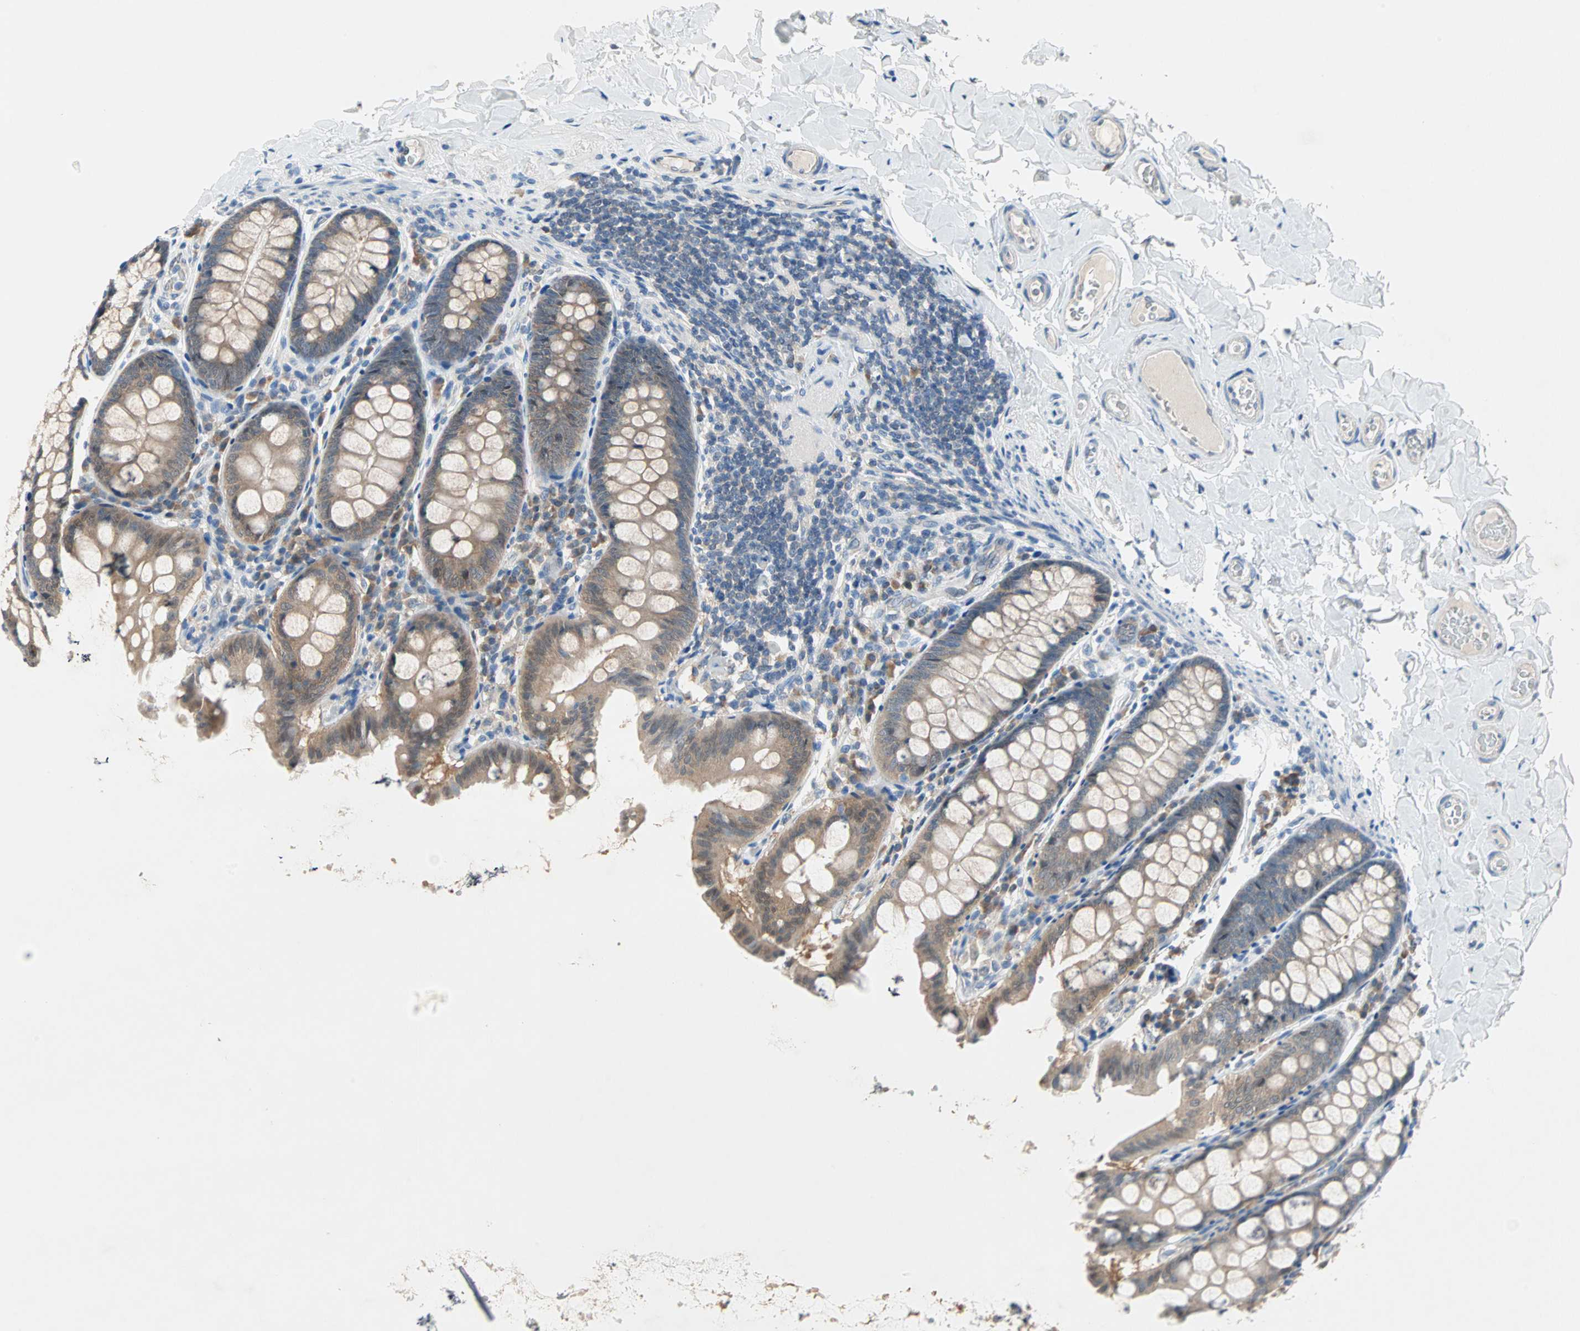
{"staining": {"intensity": "weak", "quantity": "25%-75%", "location": "cytoplasmic/membranous"}, "tissue": "colon", "cell_type": "Endothelial cells", "image_type": "normal", "snomed": [{"axis": "morphology", "description": "Normal tissue, NOS"}, {"axis": "topography", "description": "Colon"}], "caption": "A brown stain shows weak cytoplasmic/membranous staining of a protein in endothelial cells of unremarkable human colon. (IHC, brightfield microscopy, high magnification).", "gene": "MPI", "patient": {"sex": "female", "age": 61}}